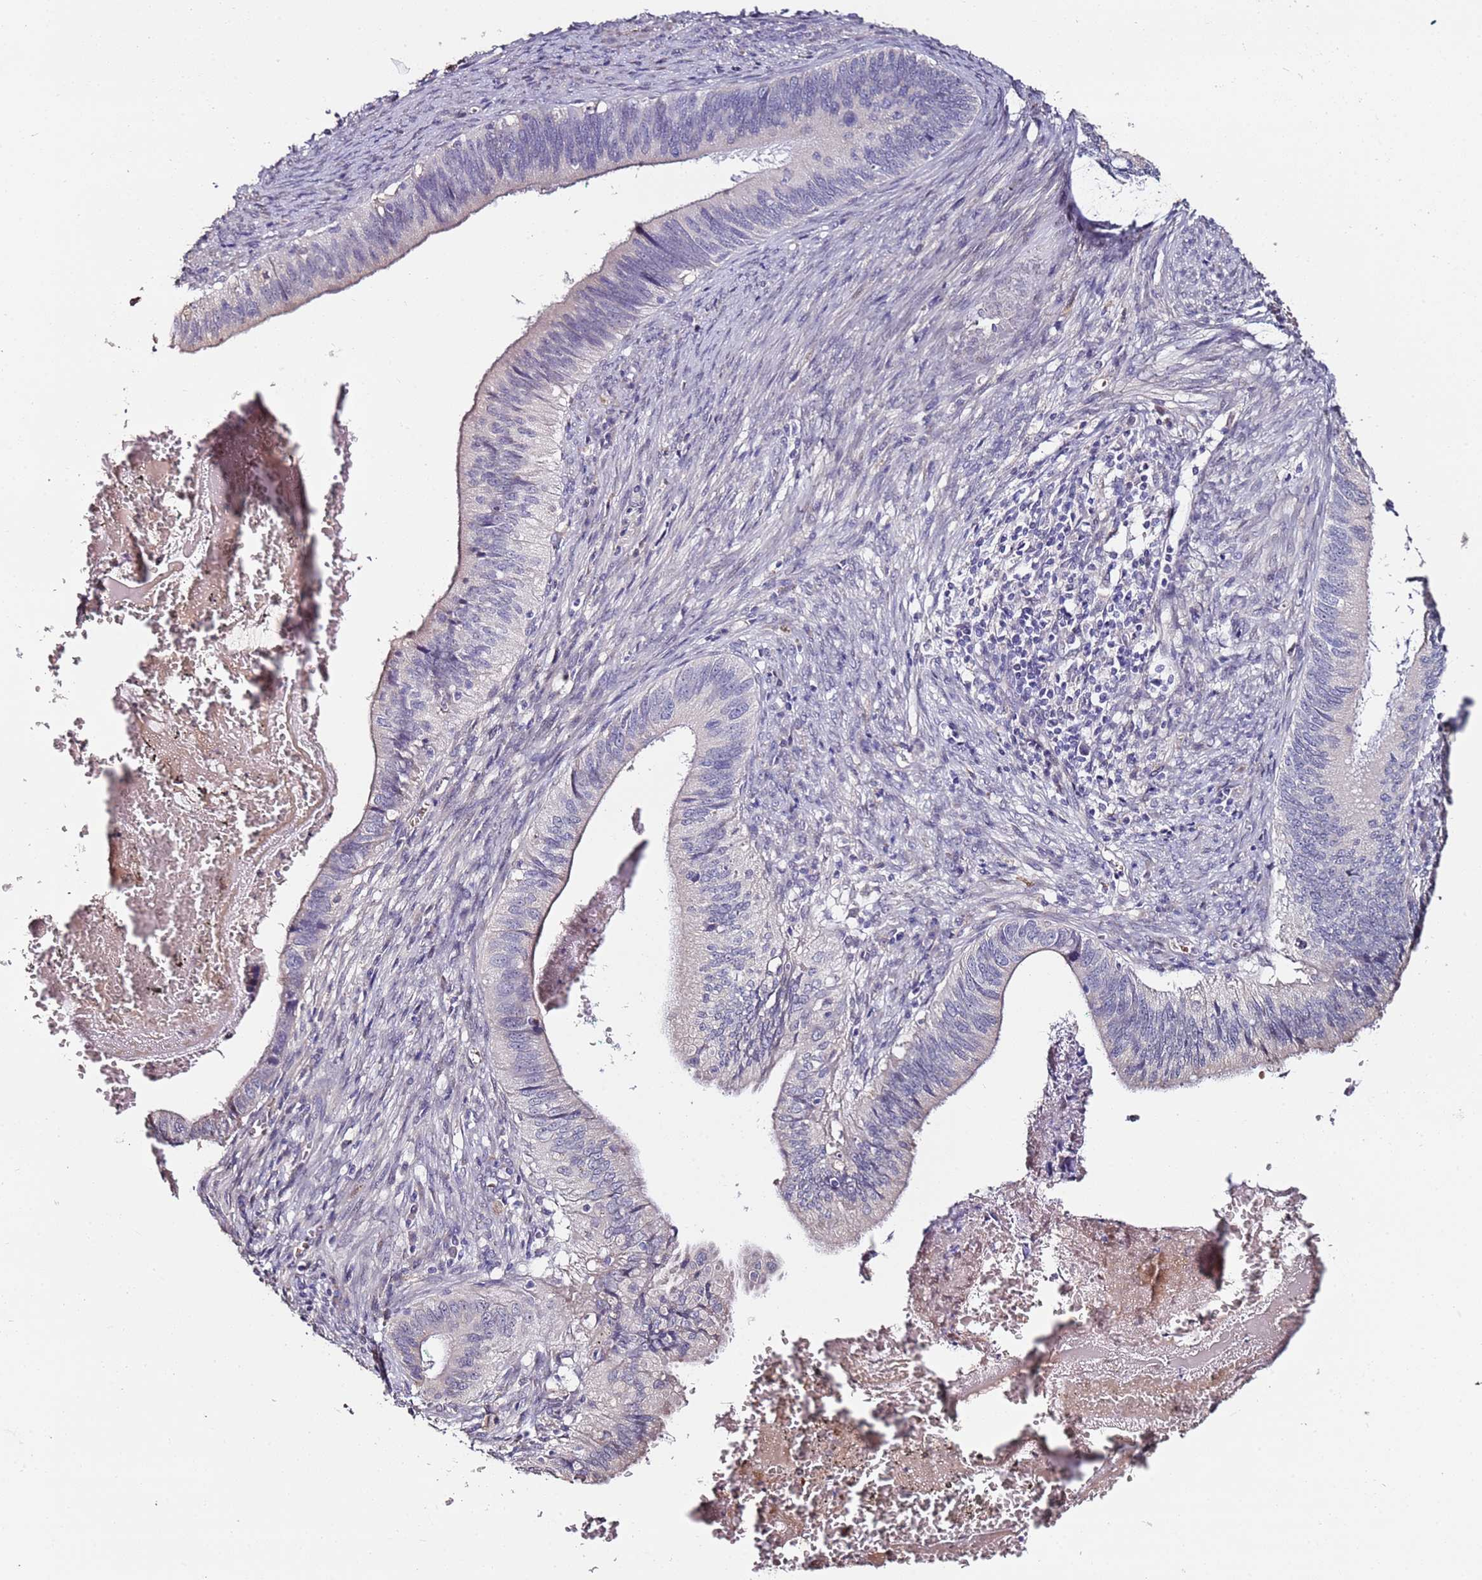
{"staining": {"intensity": "negative", "quantity": "none", "location": "none"}, "tissue": "cervical cancer", "cell_type": "Tumor cells", "image_type": "cancer", "snomed": [{"axis": "morphology", "description": "Adenocarcinoma, NOS"}, {"axis": "topography", "description": "Cervix"}], "caption": "Tumor cells show no significant expression in cervical cancer.", "gene": "C3orf80", "patient": {"sex": "female", "age": 42}}